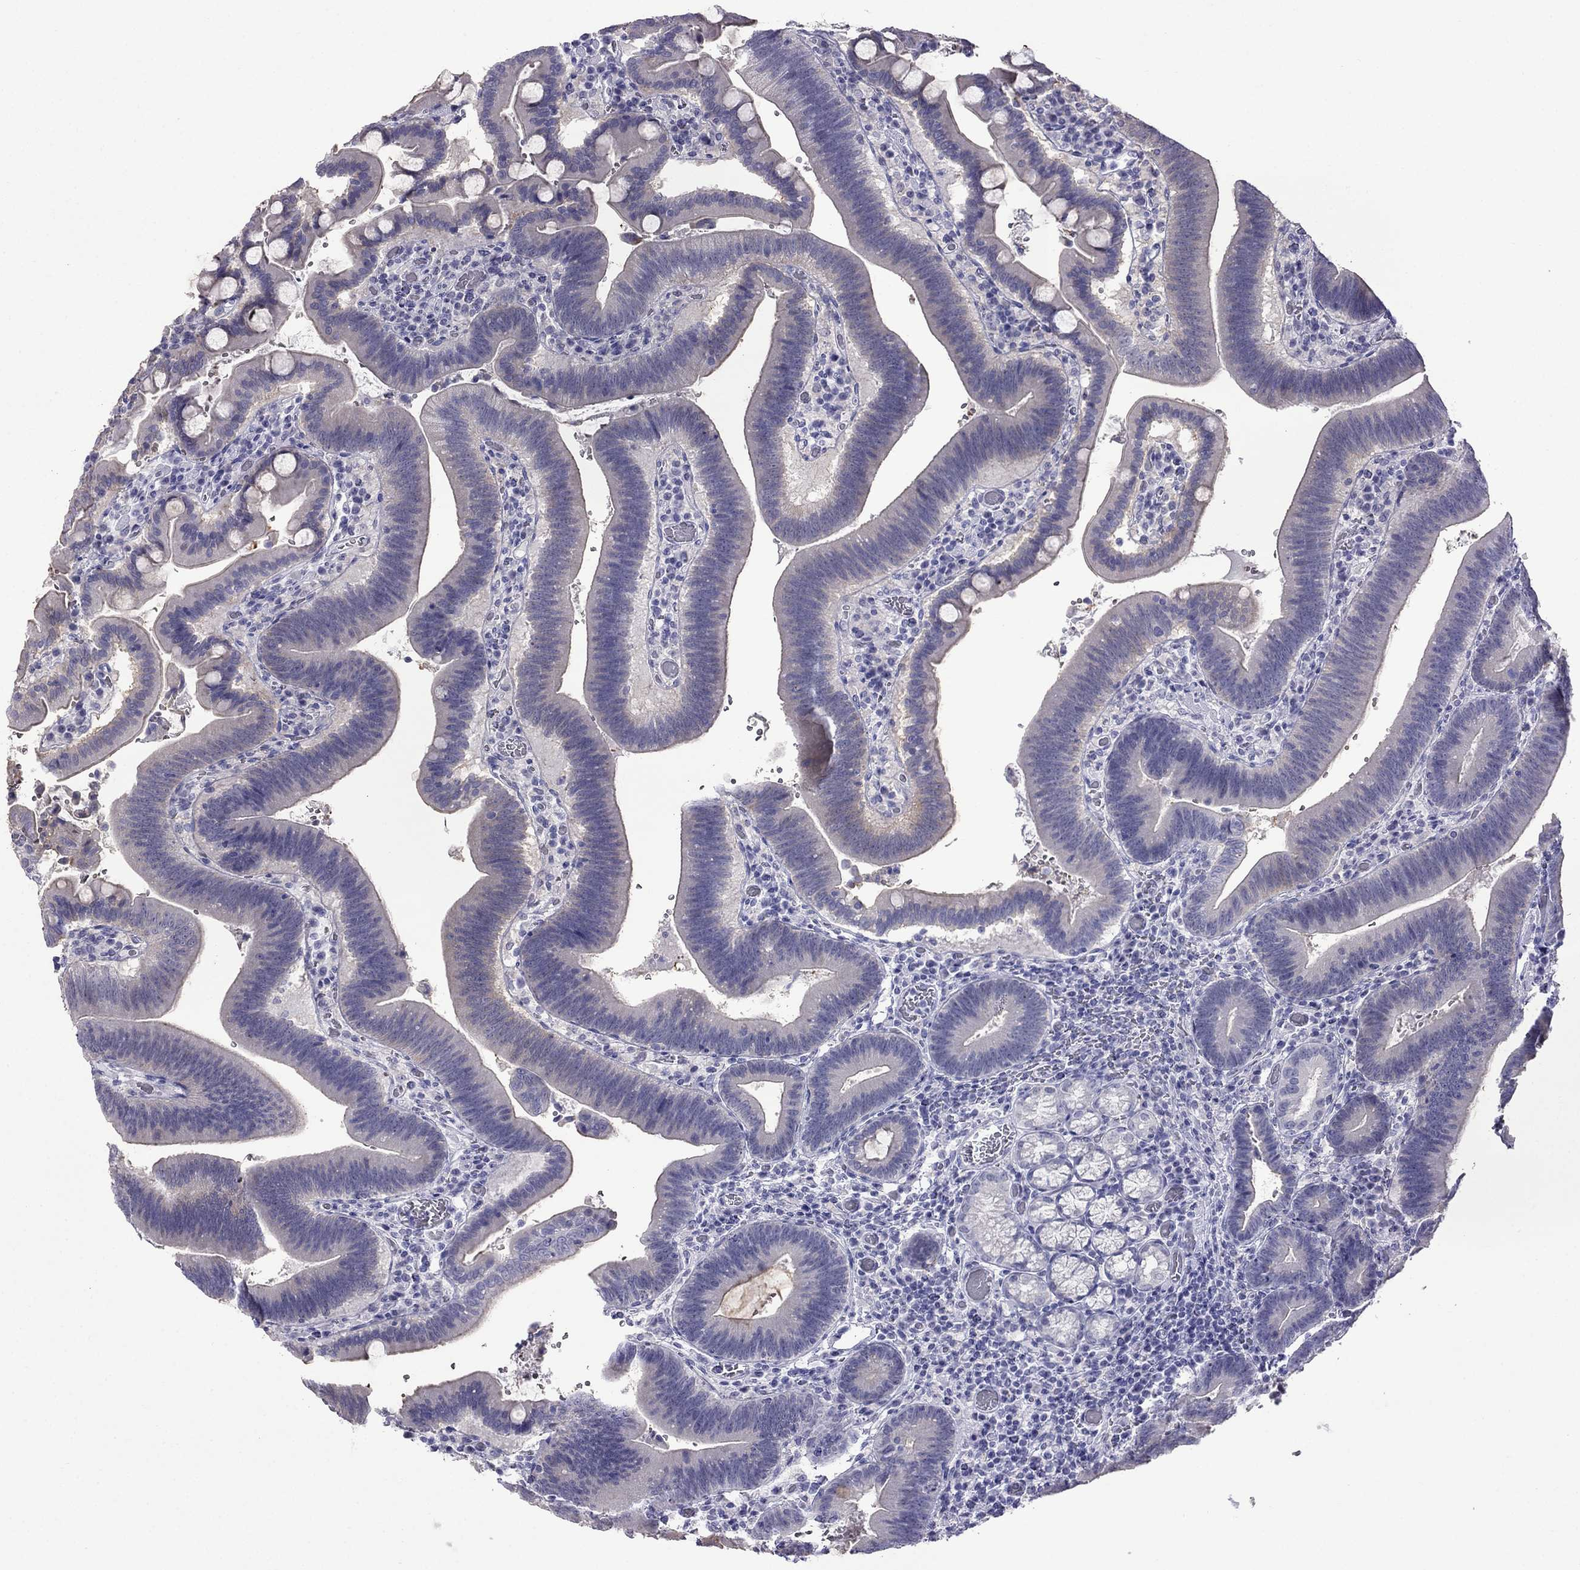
{"staining": {"intensity": "negative", "quantity": "none", "location": "none"}, "tissue": "duodenum", "cell_type": "Glandular cells", "image_type": "normal", "snomed": [{"axis": "morphology", "description": "Normal tissue, NOS"}, {"axis": "topography", "description": "Duodenum"}], "caption": "Protein analysis of unremarkable duodenum displays no significant positivity in glandular cells. The staining is performed using DAB brown chromogen with nuclei counter-stained in using hematoxylin.", "gene": "MGP", "patient": {"sex": "female", "age": 62}}